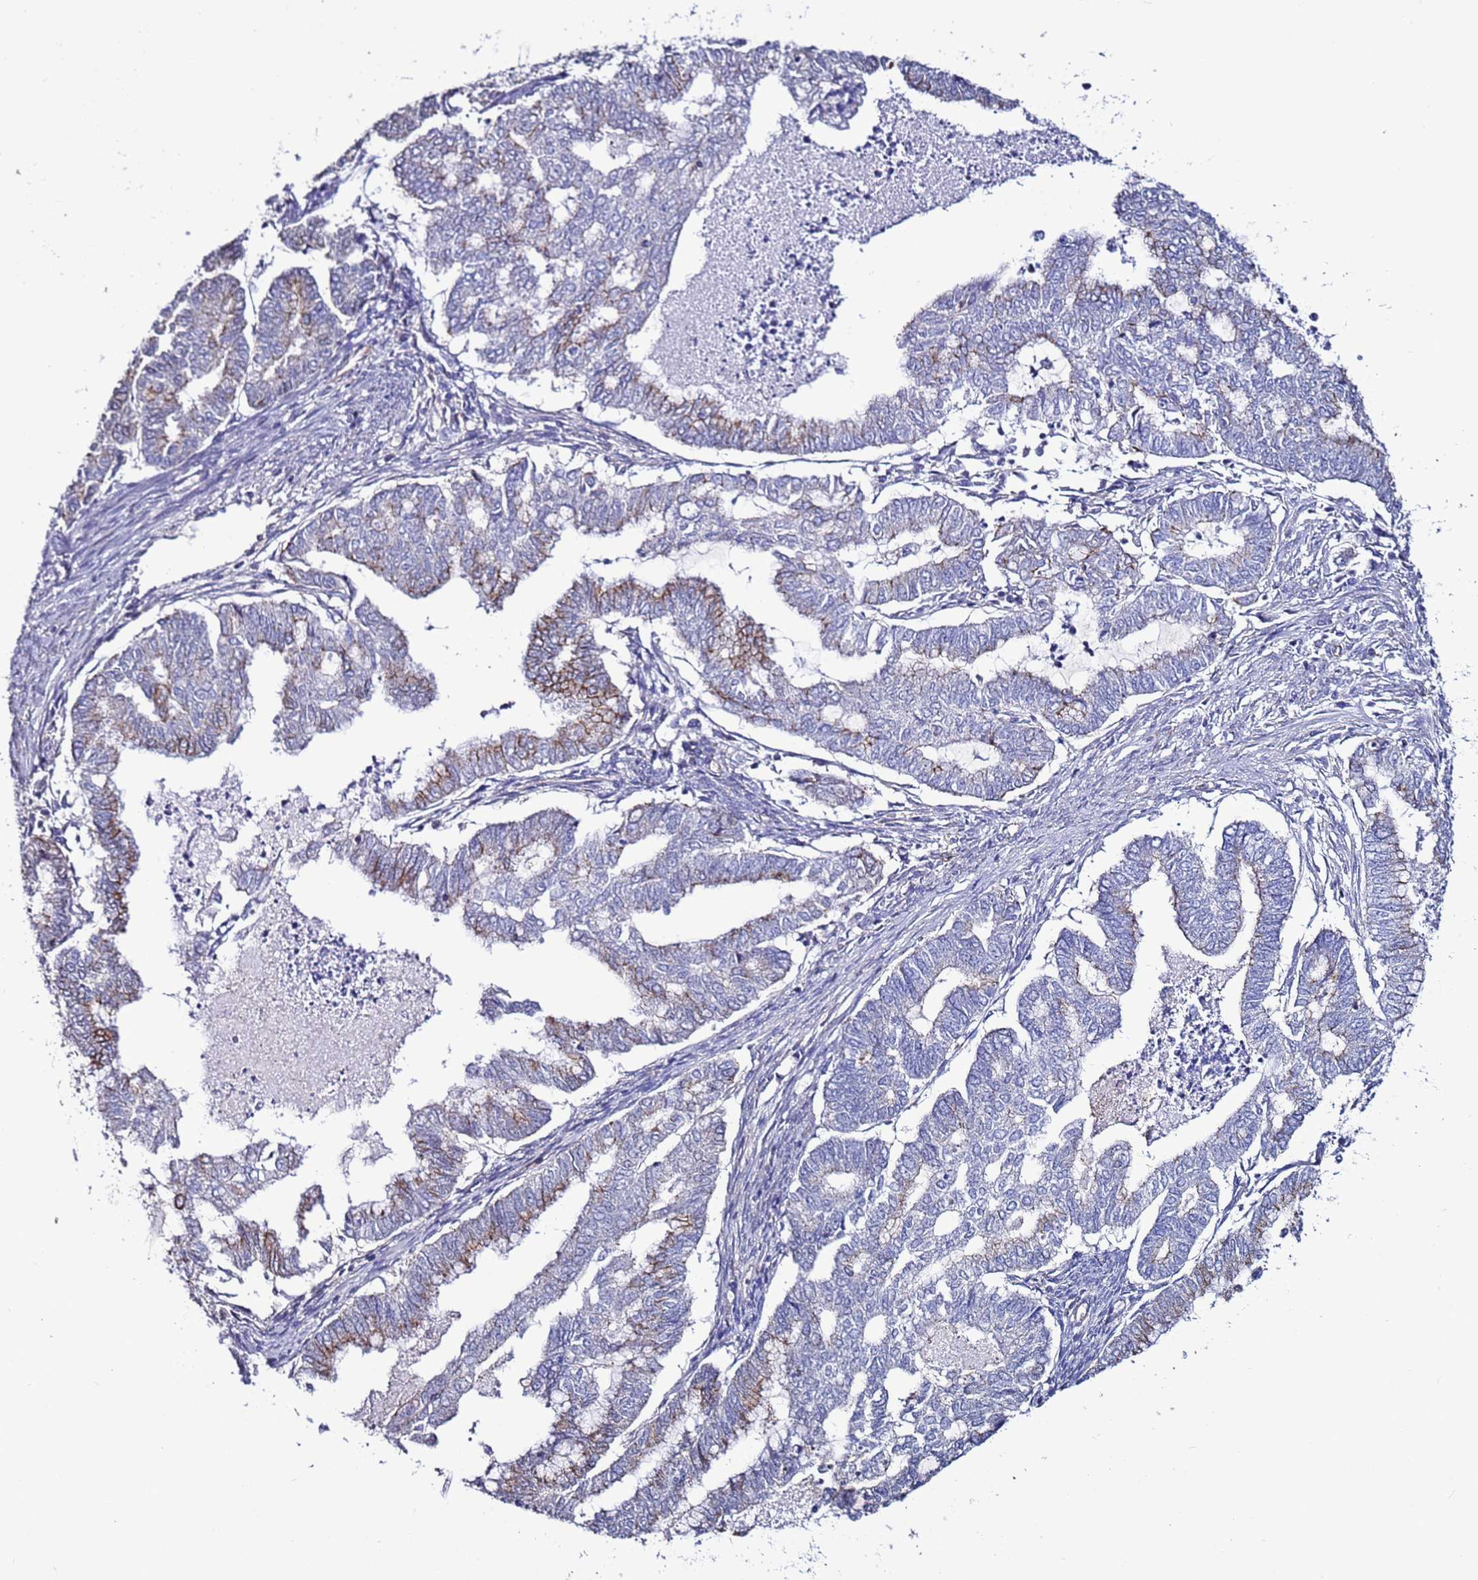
{"staining": {"intensity": "weak", "quantity": "<25%", "location": "cytoplasmic/membranous"}, "tissue": "endometrial cancer", "cell_type": "Tumor cells", "image_type": "cancer", "snomed": [{"axis": "morphology", "description": "Adenocarcinoma, NOS"}, {"axis": "topography", "description": "Endometrium"}], "caption": "Tumor cells show no significant protein staining in endometrial cancer.", "gene": "TENM3", "patient": {"sex": "female", "age": 79}}